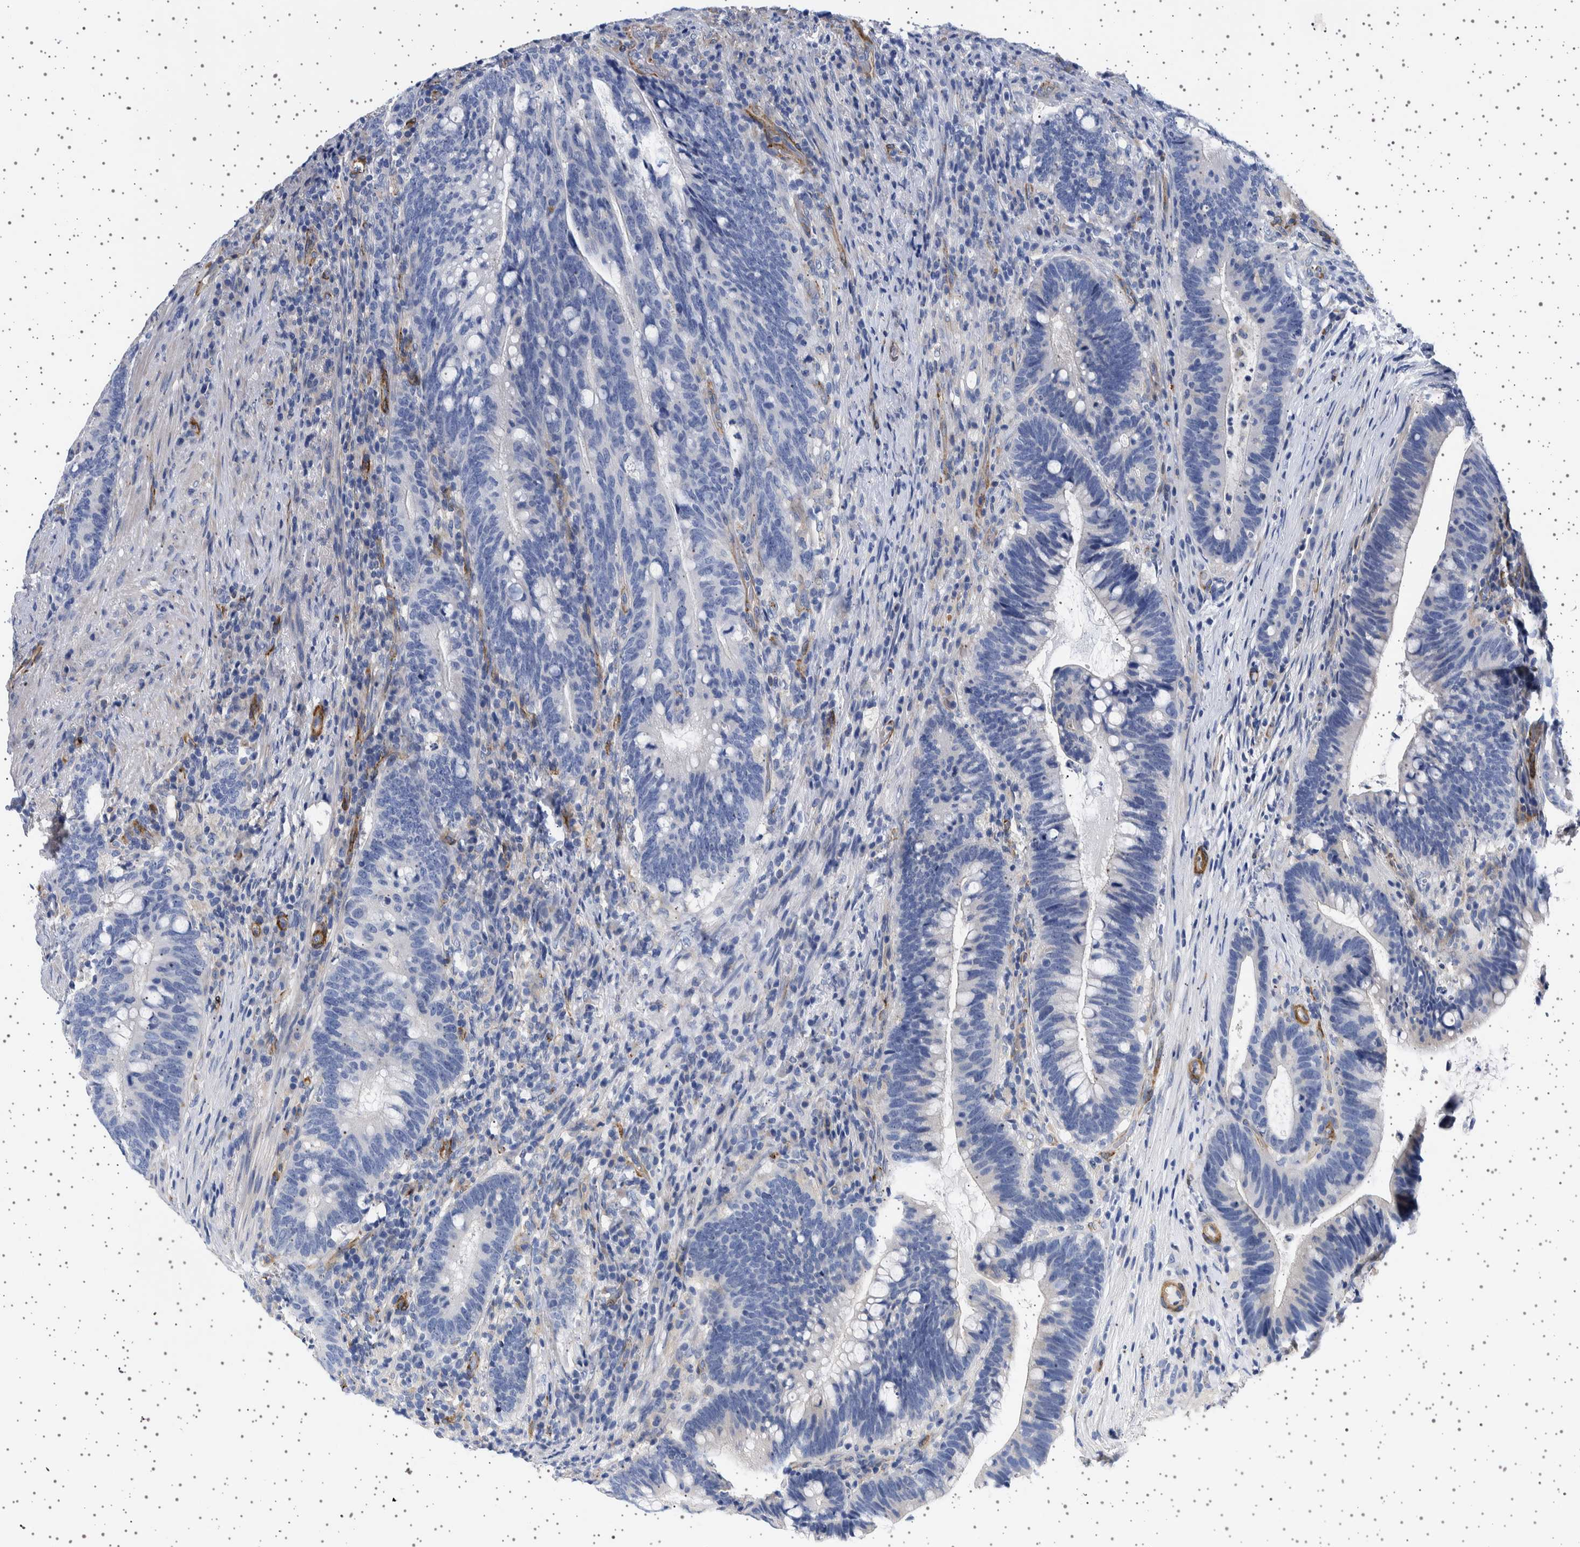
{"staining": {"intensity": "negative", "quantity": "none", "location": "none"}, "tissue": "colorectal cancer", "cell_type": "Tumor cells", "image_type": "cancer", "snomed": [{"axis": "morphology", "description": "Adenocarcinoma, NOS"}, {"axis": "topography", "description": "Colon"}], "caption": "This is a micrograph of immunohistochemistry (IHC) staining of colorectal cancer (adenocarcinoma), which shows no staining in tumor cells. (Brightfield microscopy of DAB (3,3'-diaminobenzidine) immunohistochemistry at high magnification).", "gene": "SEPTIN4", "patient": {"sex": "female", "age": 66}}